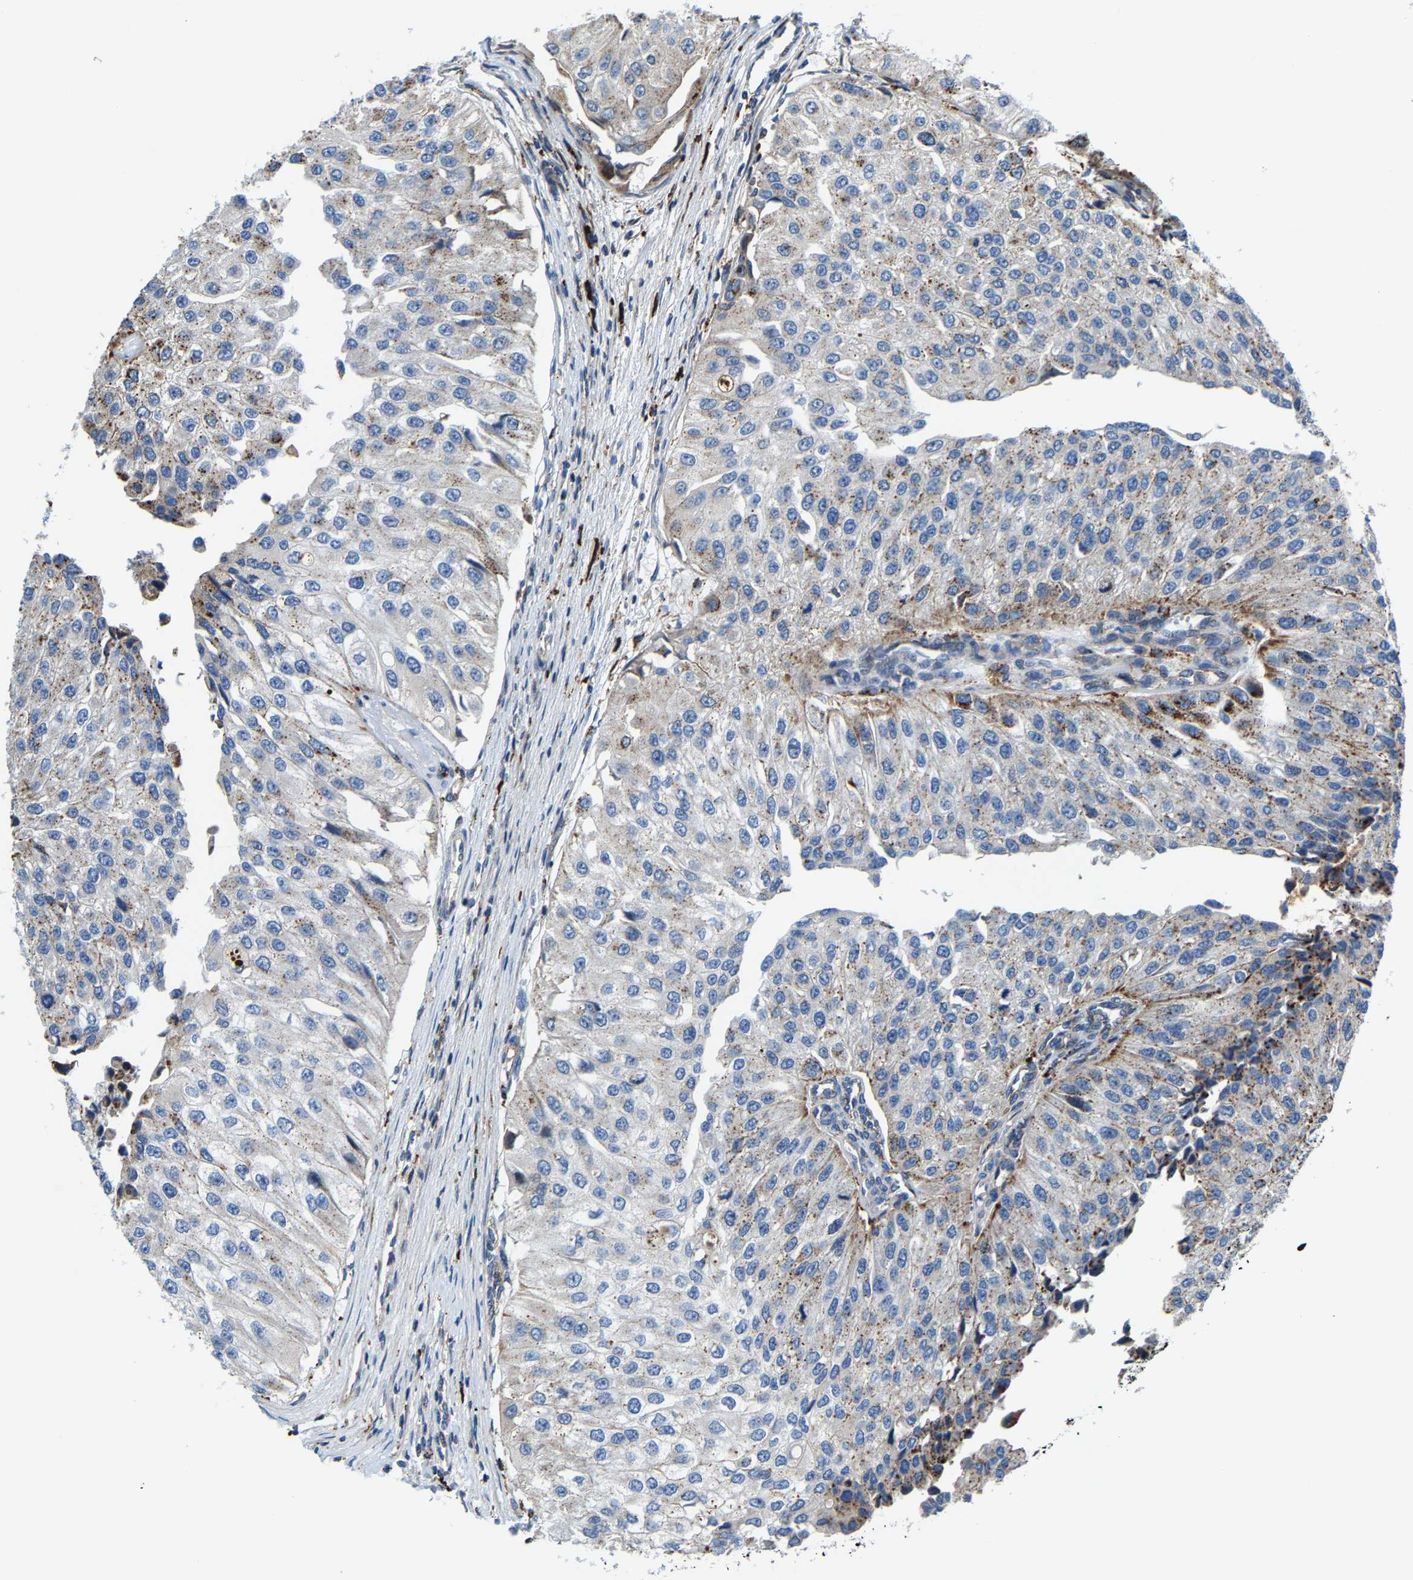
{"staining": {"intensity": "moderate", "quantity": "<25%", "location": "cytoplasmic/membranous"}, "tissue": "urothelial cancer", "cell_type": "Tumor cells", "image_type": "cancer", "snomed": [{"axis": "morphology", "description": "Urothelial carcinoma, High grade"}, {"axis": "topography", "description": "Kidney"}, {"axis": "topography", "description": "Urinary bladder"}], "caption": "Immunohistochemistry (IHC) of high-grade urothelial carcinoma displays low levels of moderate cytoplasmic/membranous expression in about <25% of tumor cells. Immunohistochemistry stains the protein of interest in brown and the nuclei are stained blue.", "gene": "DPP7", "patient": {"sex": "male", "age": 77}}